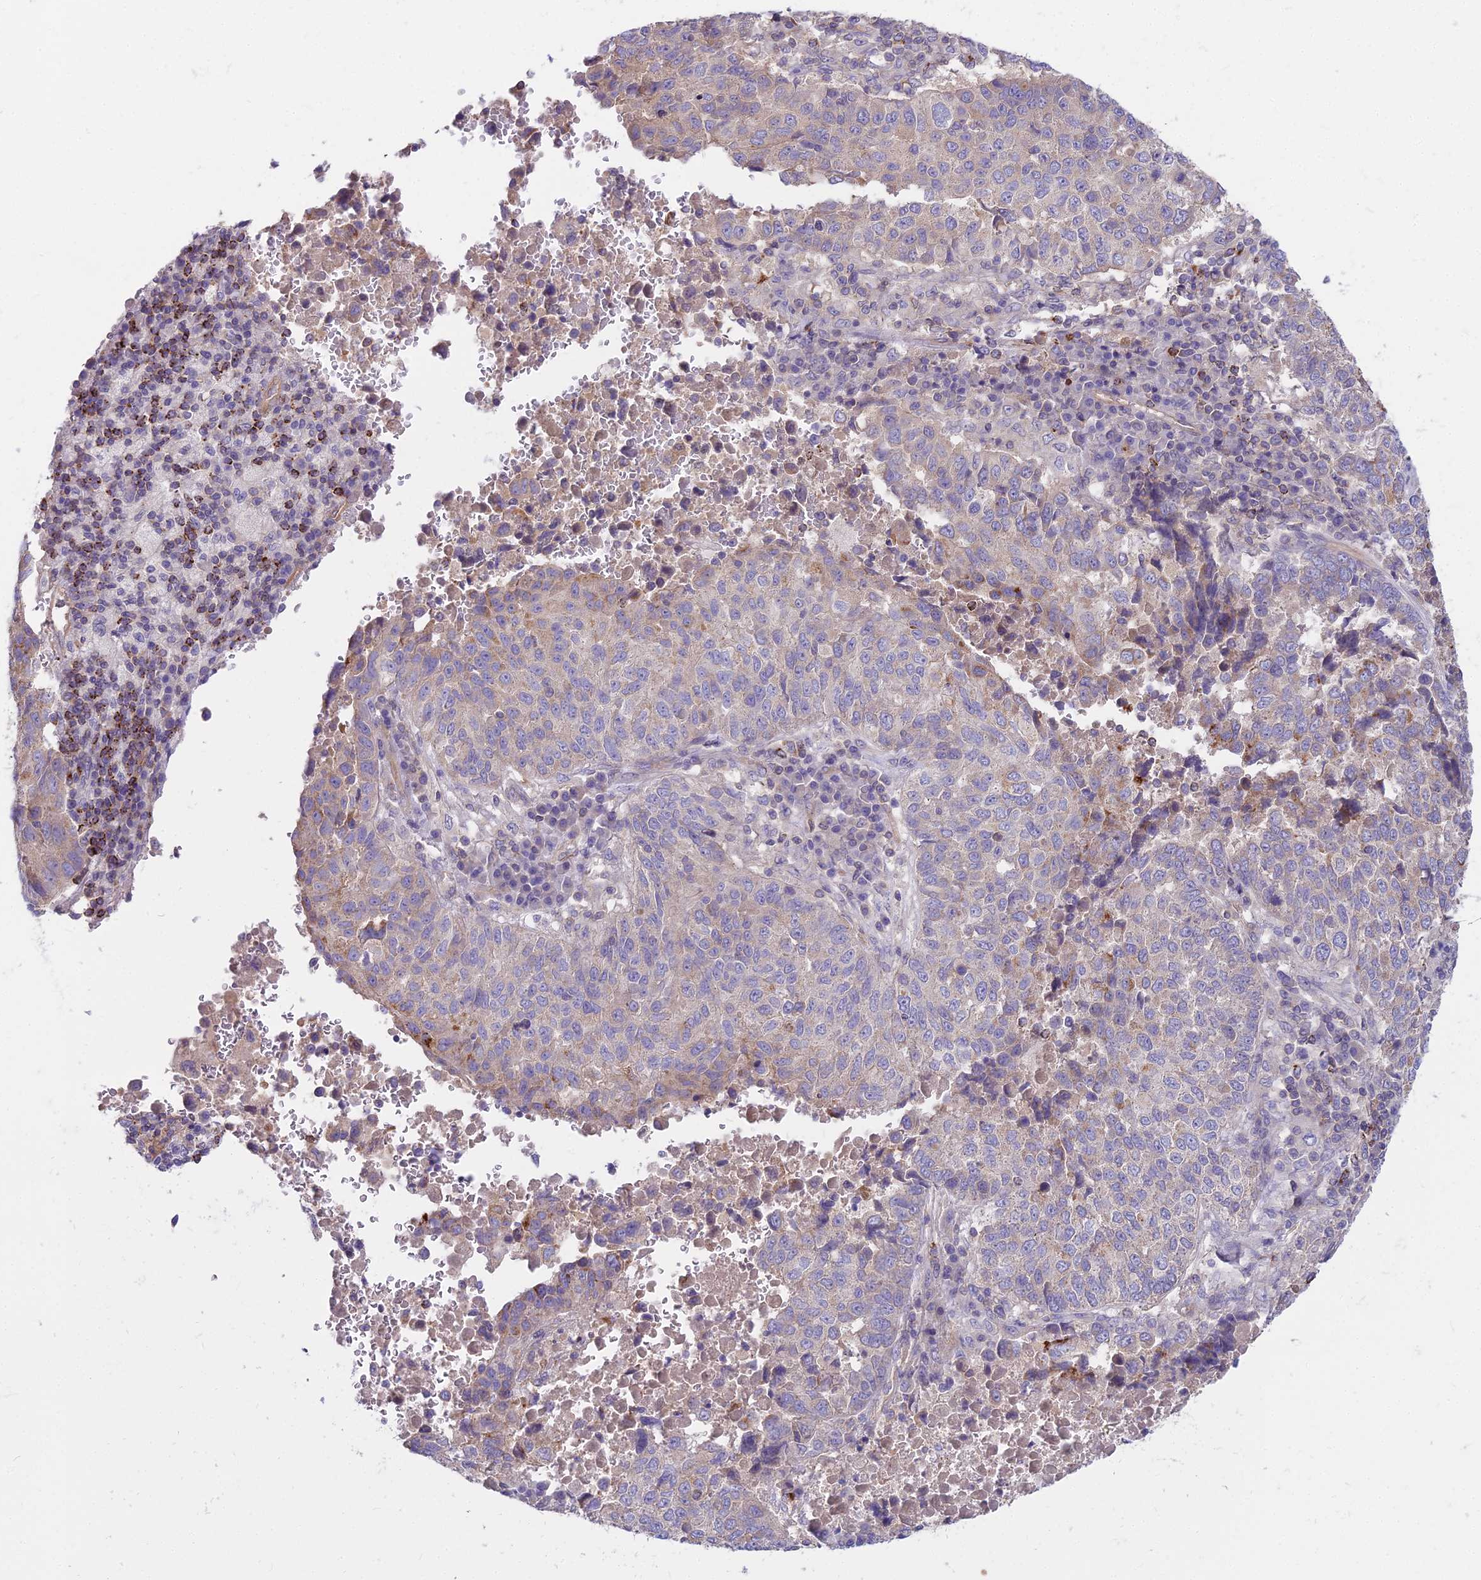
{"staining": {"intensity": "weak", "quantity": "25%-75%", "location": "cytoplasmic/membranous"}, "tissue": "lung cancer", "cell_type": "Tumor cells", "image_type": "cancer", "snomed": [{"axis": "morphology", "description": "Squamous cell carcinoma, NOS"}, {"axis": "topography", "description": "Lung"}], "caption": "Tumor cells demonstrate low levels of weak cytoplasmic/membranous expression in approximately 25%-75% of cells in human lung cancer (squamous cell carcinoma).", "gene": "HLA-DOA", "patient": {"sex": "male", "age": 73}}